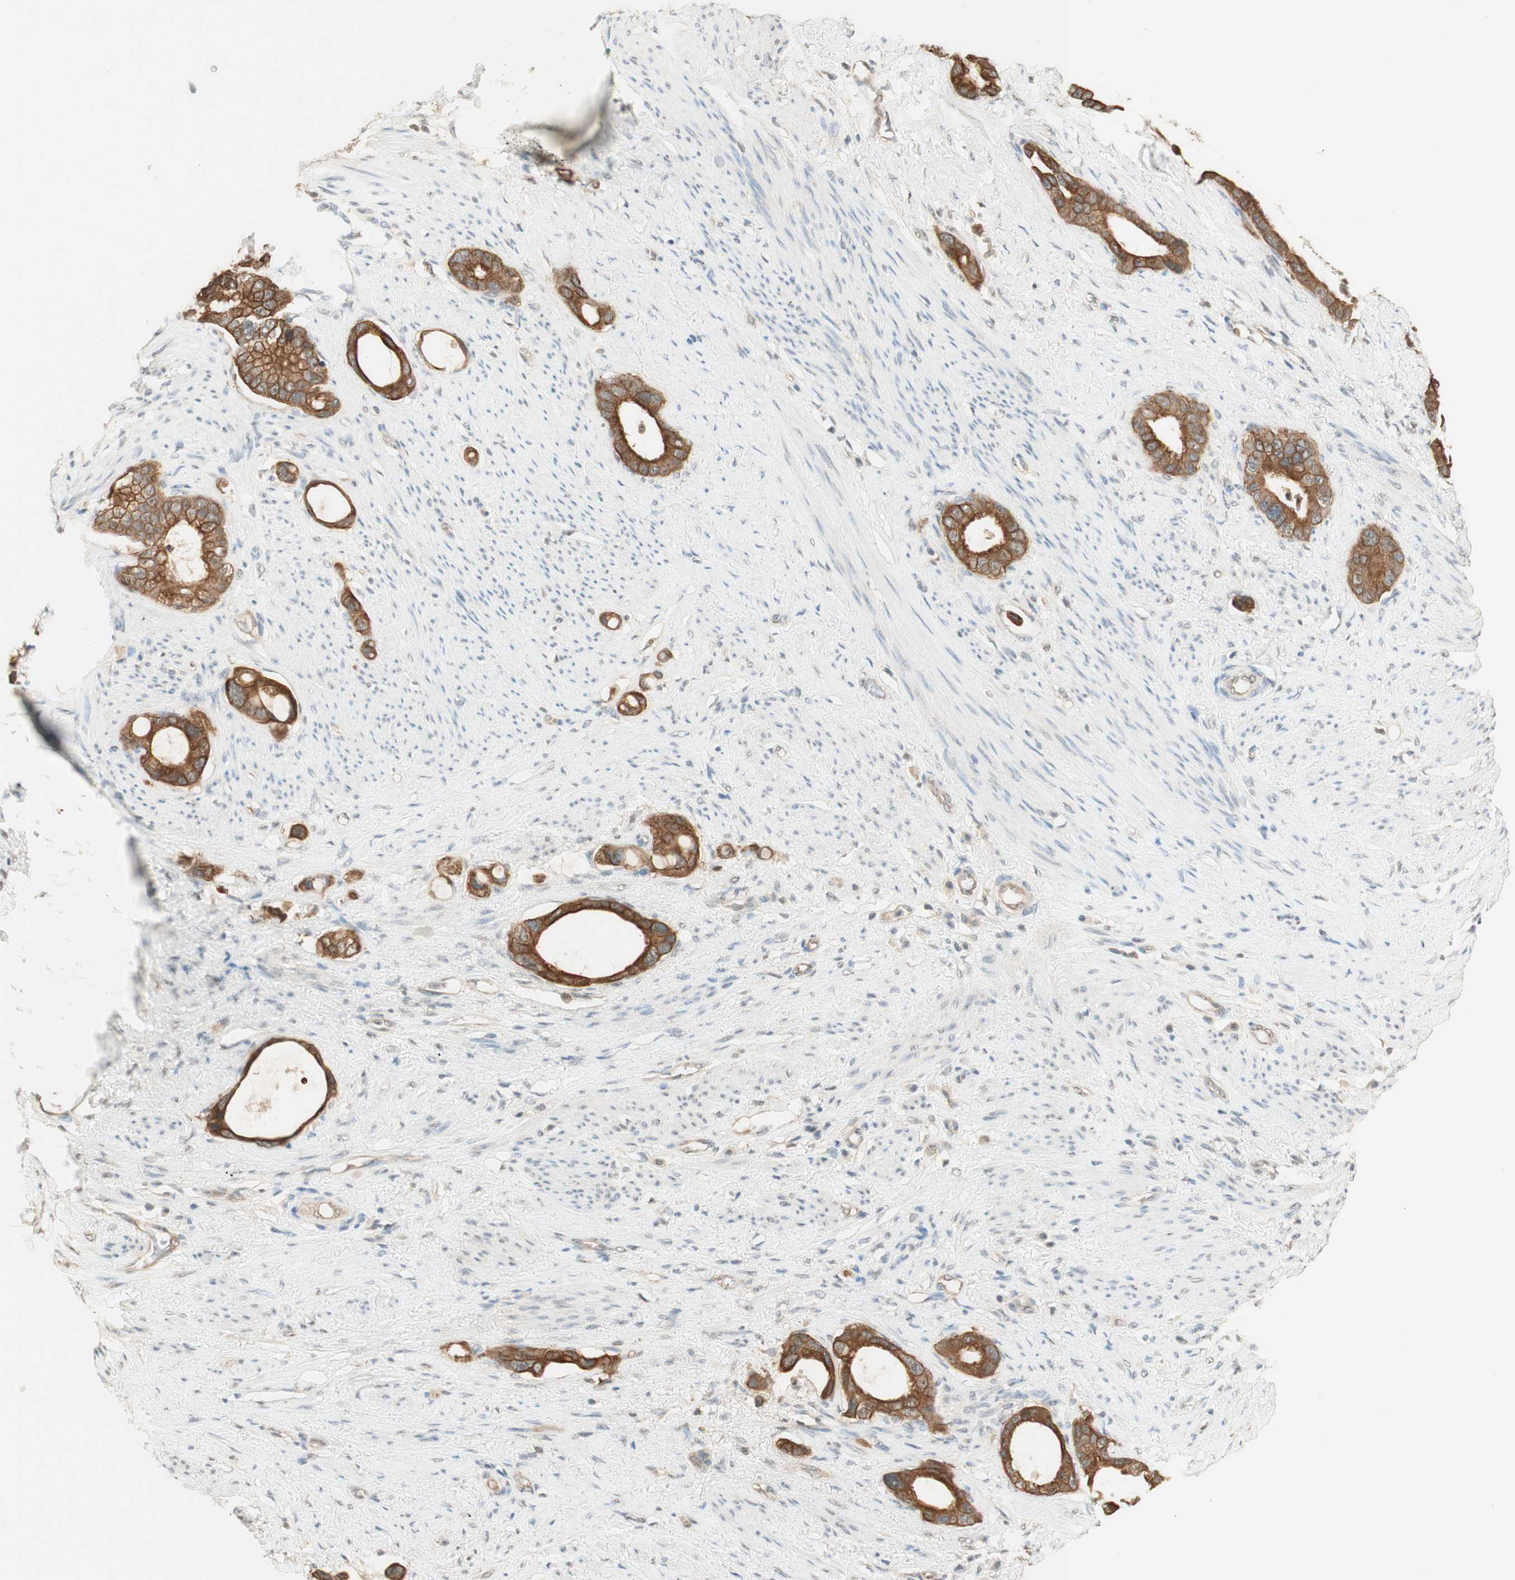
{"staining": {"intensity": "moderate", "quantity": ">75%", "location": "cytoplasmic/membranous"}, "tissue": "stomach cancer", "cell_type": "Tumor cells", "image_type": "cancer", "snomed": [{"axis": "morphology", "description": "Adenocarcinoma, NOS"}, {"axis": "topography", "description": "Stomach"}], "caption": "Immunohistochemical staining of human adenocarcinoma (stomach) shows moderate cytoplasmic/membranous protein staining in about >75% of tumor cells.", "gene": "SPINT2", "patient": {"sex": "female", "age": 75}}